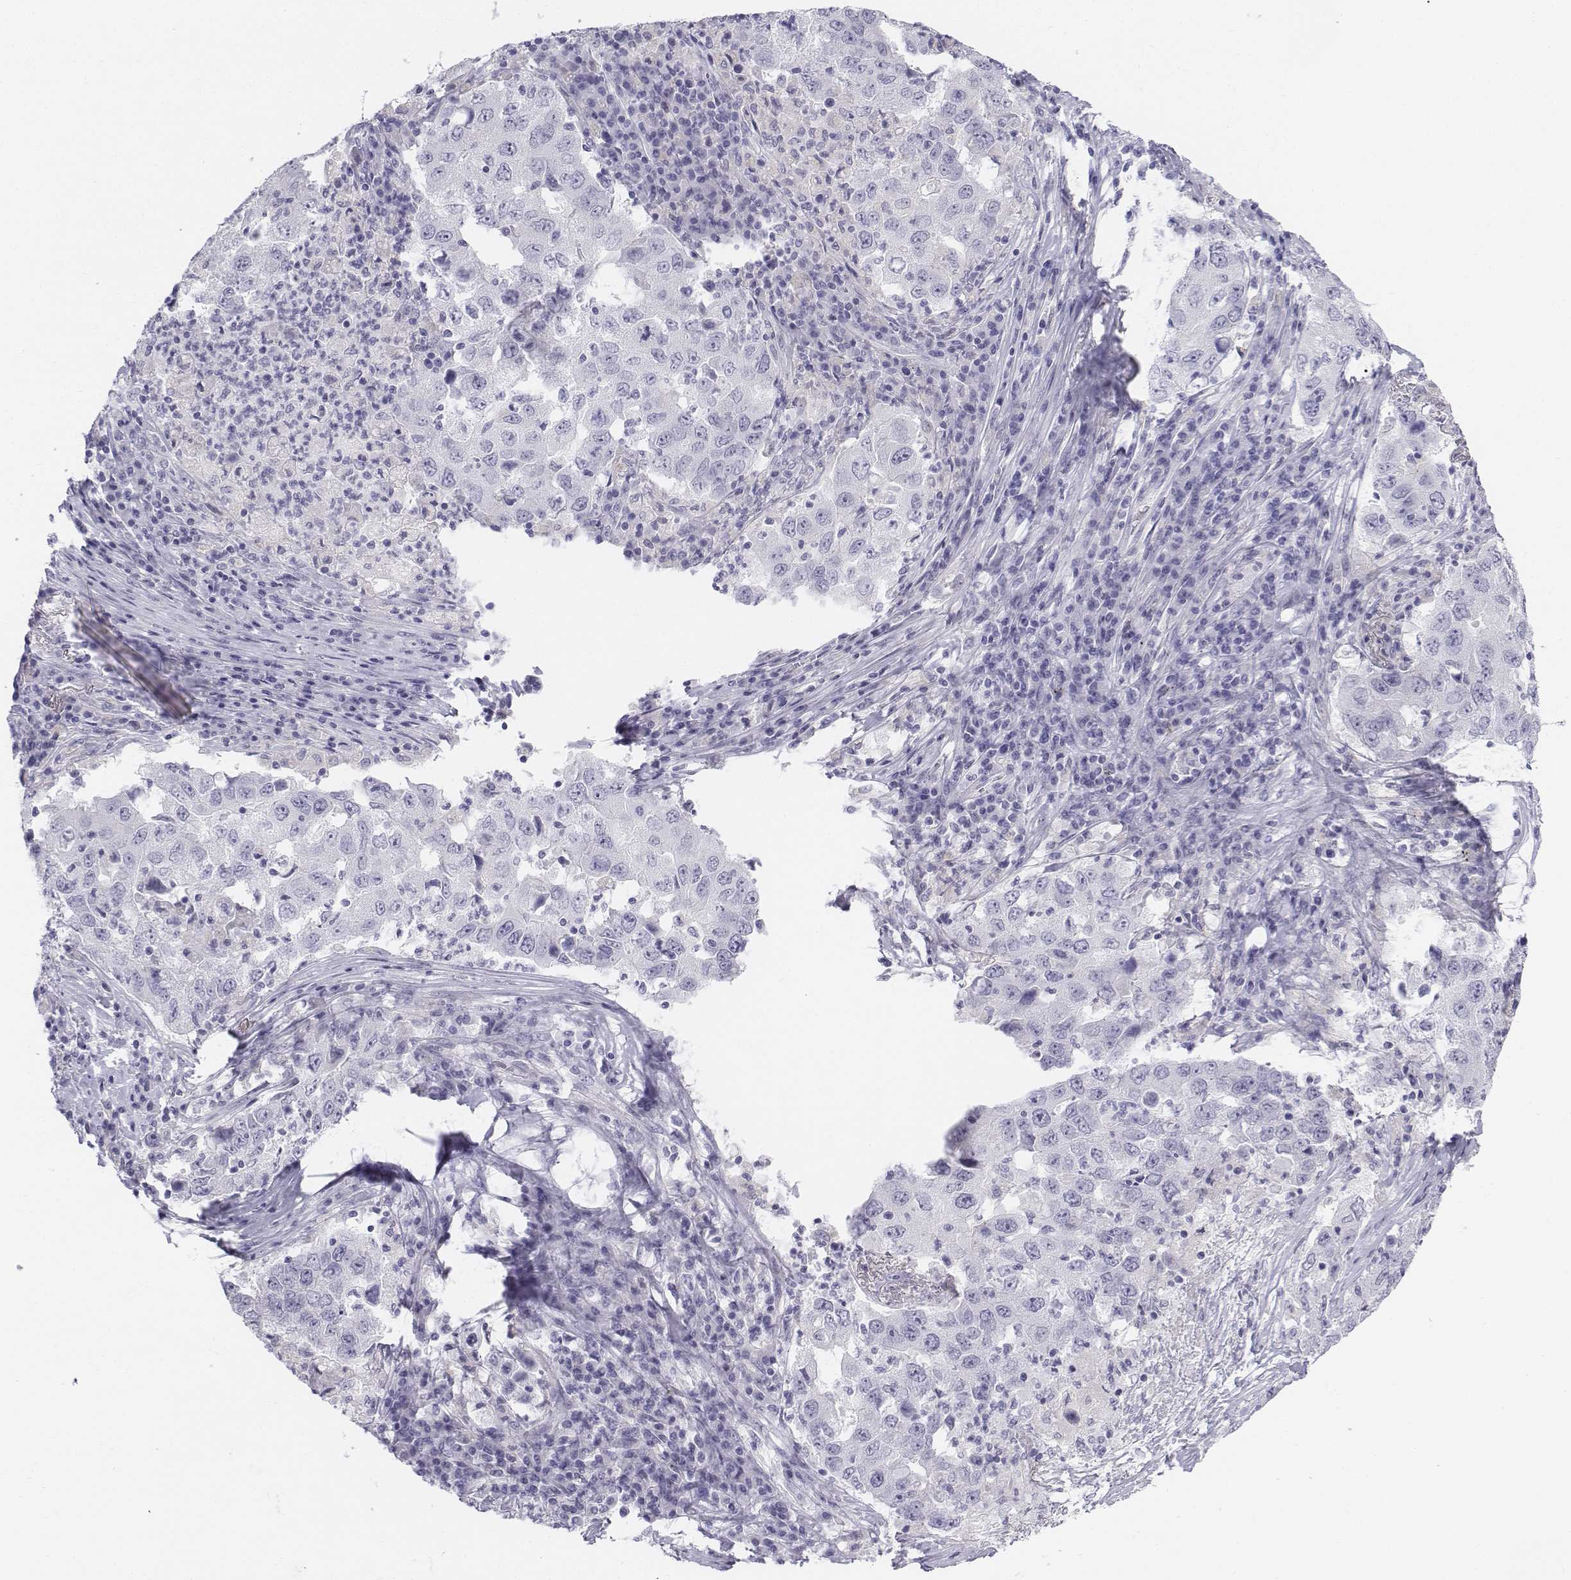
{"staining": {"intensity": "negative", "quantity": "none", "location": "none"}, "tissue": "lung cancer", "cell_type": "Tumor cells", "image_type": "cancer", "snomed": [{"axis": "morphology", "description": "Adenocarcinoma, NOS"}, {"axis": "topography", "description": "Lung"}], "caption": "A high-resolution micrograph shows IHC staining of lung cancer (adenocarcinoma), which exhibits no significant staining in tumor cells.", "gene": "TH", "patient": {"sex": "male", "age": 73}}